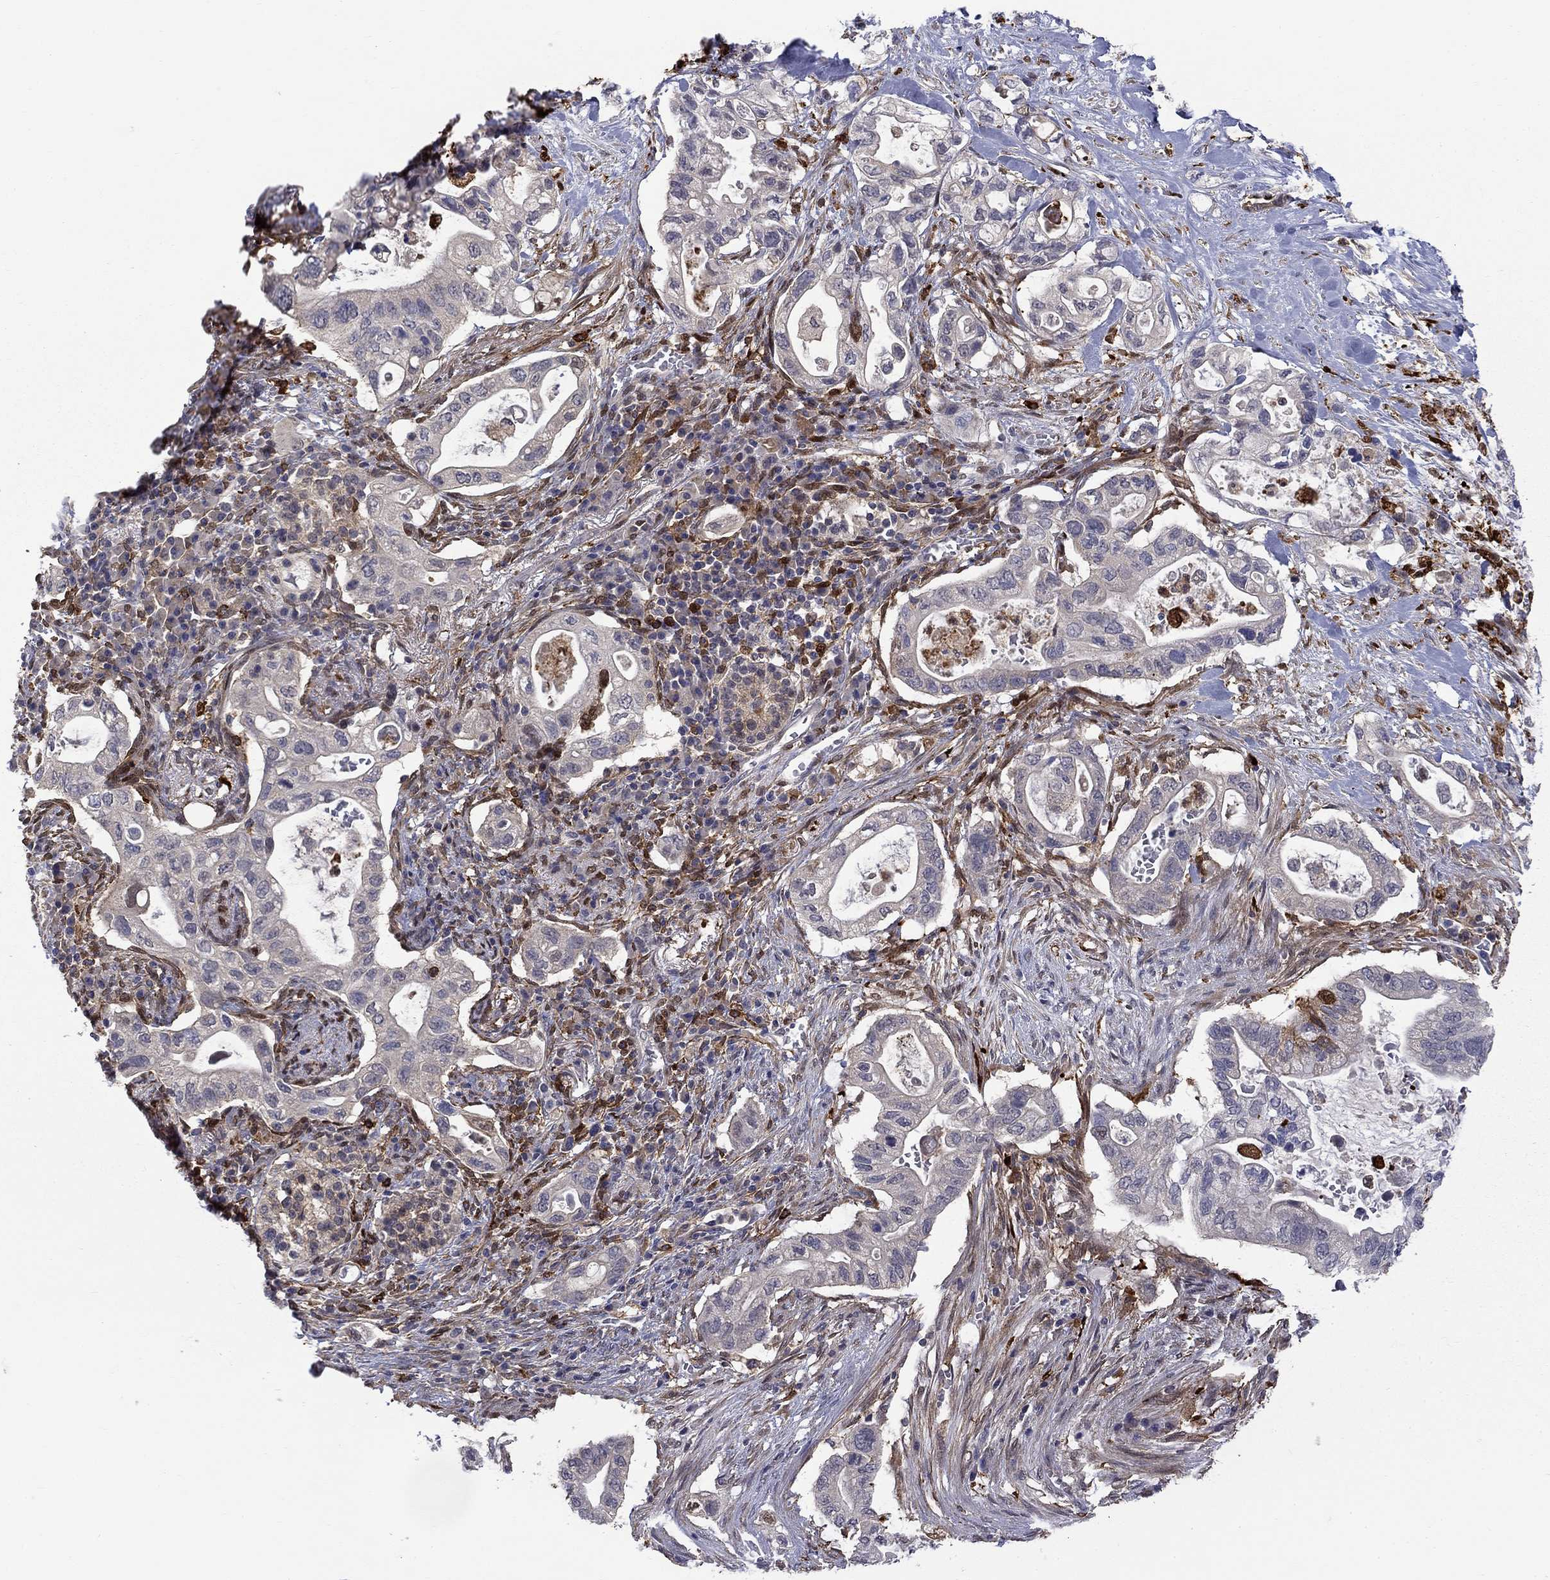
{"staining": {"intensity": "weak", "quantity": "<25%", "location": "cytoplasmic/membranous"}, "tissue": "pancreatic cancer", "cell_type": "Tumor cells", "image_type": "cancer", "snomed": [{"axis": "morphology", "description": "Adenocarcinoma, NOS"}, {"axis": "topography", "description": "Pancreas"}], "caption": "Tumor cells are negative for protein expression in human pancreatic cancer.", "gene": "PCBP3", "patient": {"sex": "female", "age": 72}}